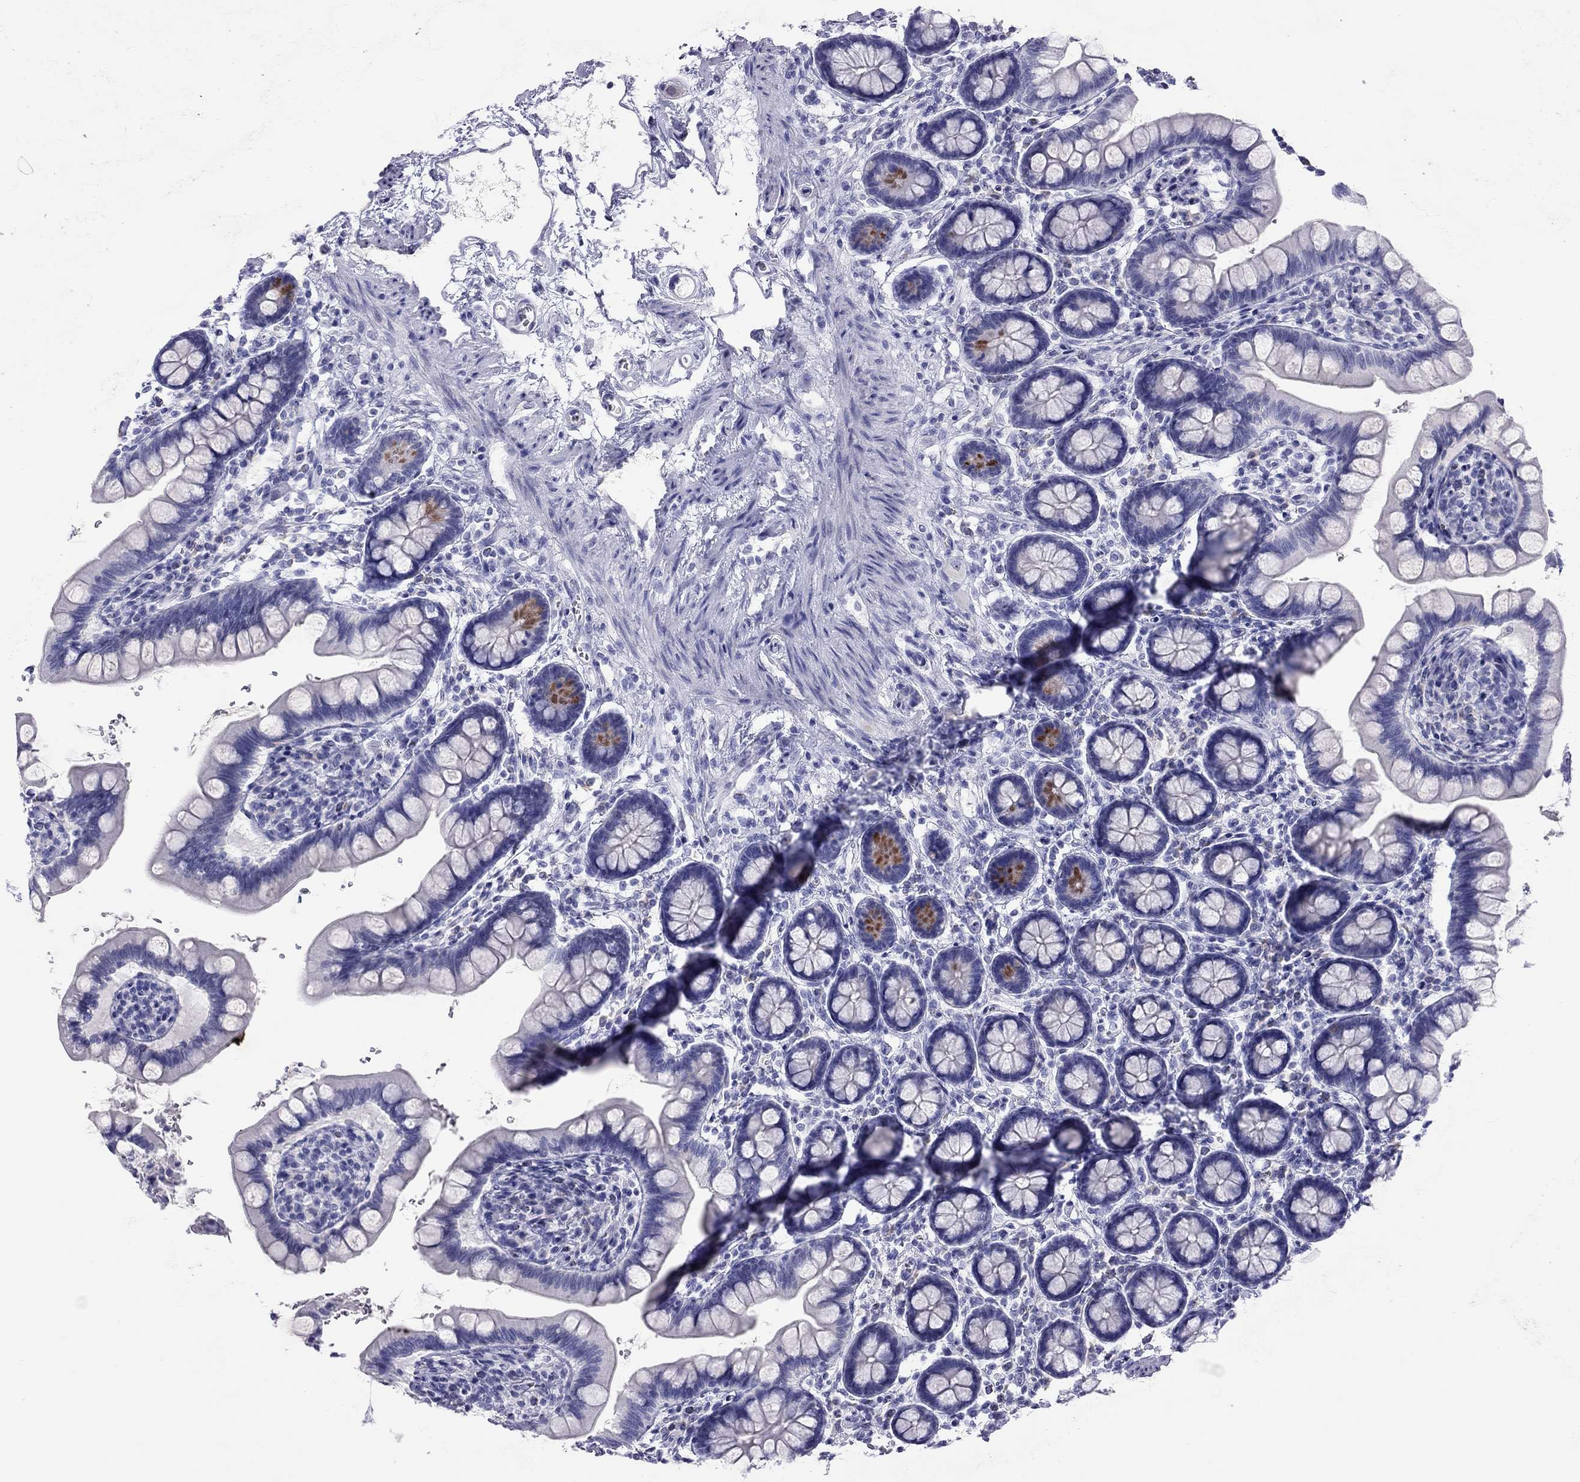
{"staining": {"intensity": "moderate", "quantity": "<25%", "location": "cytoplasmic/membranous"}, "tissue": "small intestine", "cell_type": "Glandular cells", "image_type": "normal", "snomed": [{"axis": "morphology", "description": "Normal tissue, NOS"}, {"axis": "topography", "description": "Small intestine"}], "caption": "Immunohistochemistry micrograph of normal human small intestine stained for a protein (brown), which displays low levels of moderate cytoplasmic/membranous expression in about <25% of glandular cells.", "gene": "STAG3", "patient": {"sex": "female", "age": 56}}